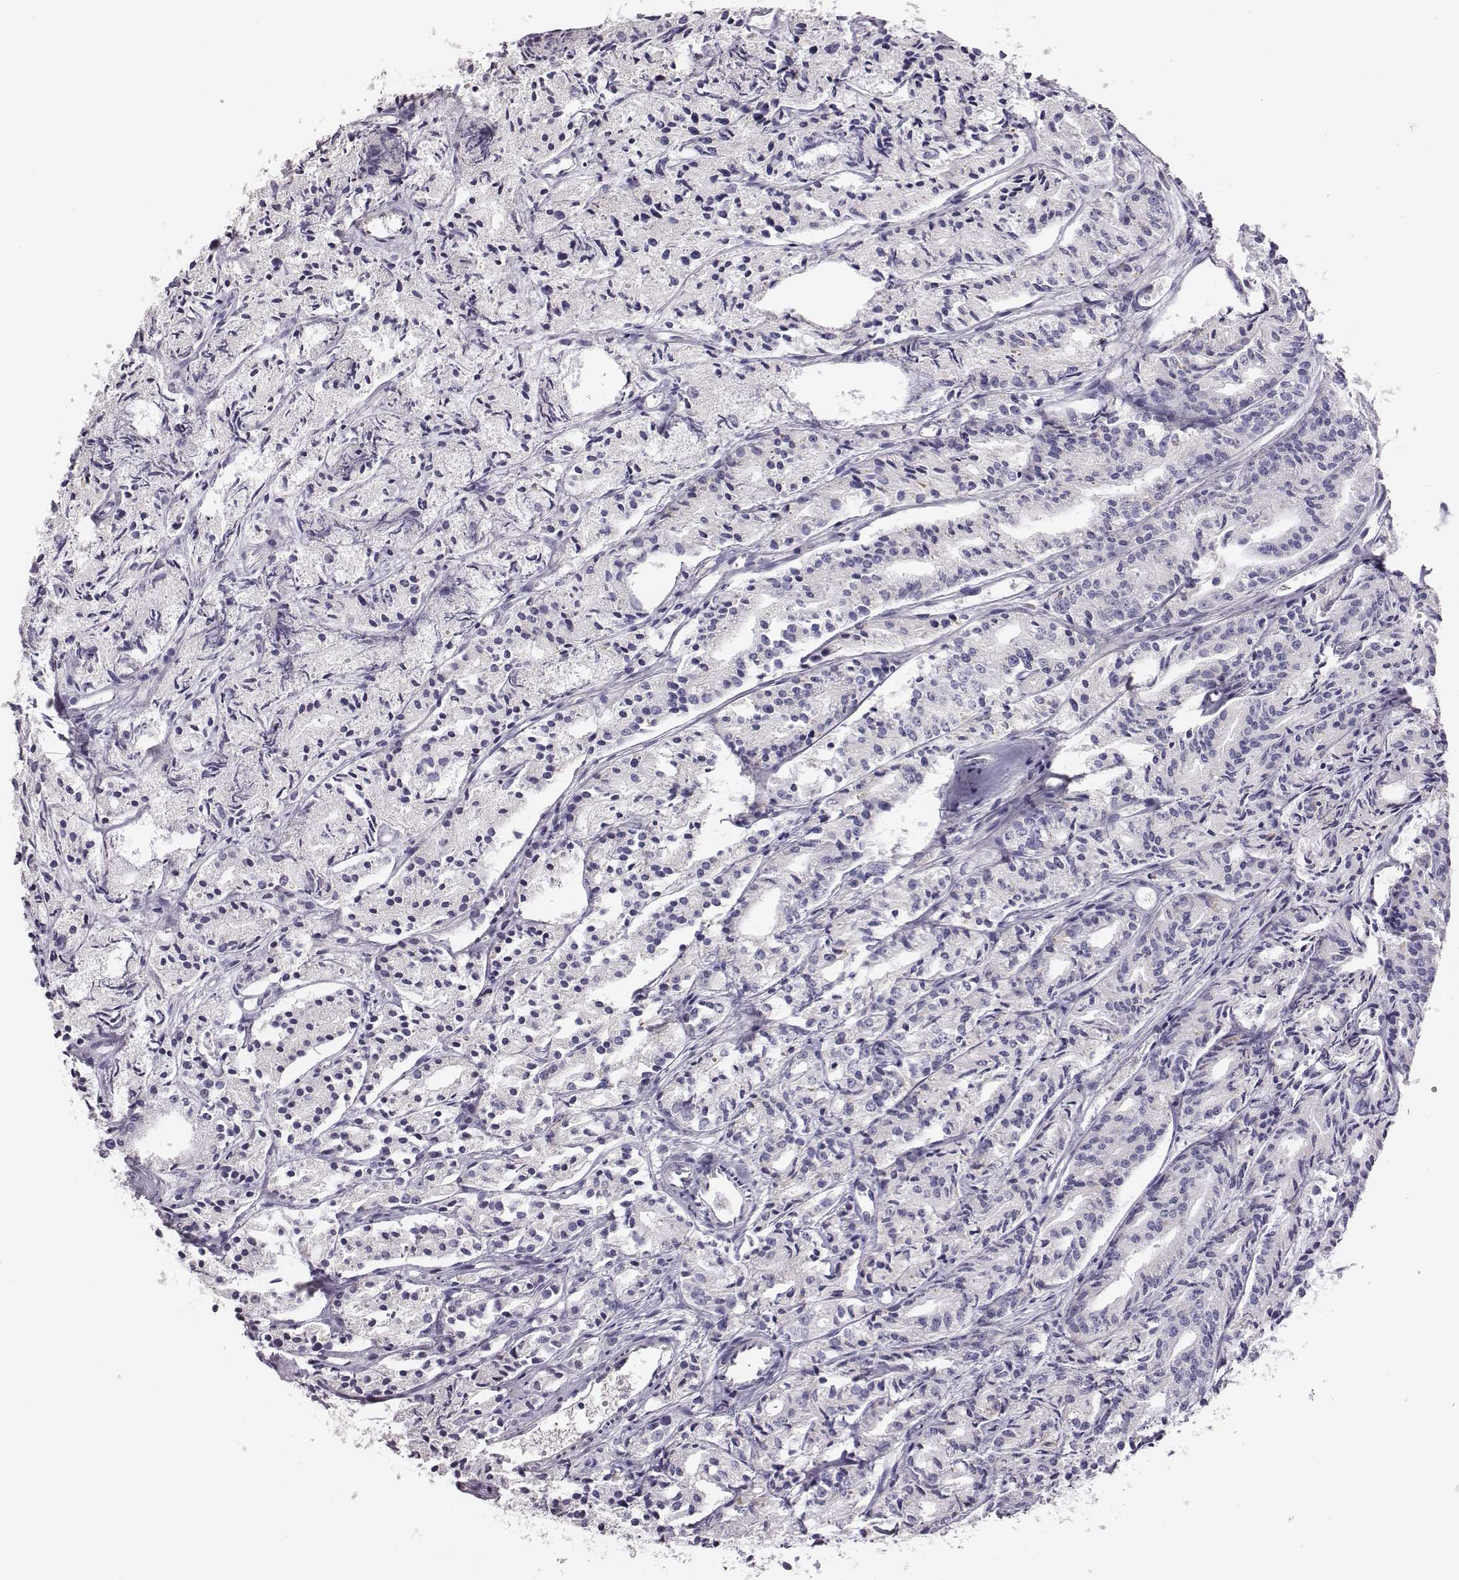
{"staining": {"intensity": "negative", "quantity": "none", "location": "none"}, "tissue": "prostate cancer", "cell_type": "Tumor cells", "image_type": "cancer", "snomed": [{"axis": "morphology", "description": "Adenocarcinoma, Medium grade"}, {"axis": "topography", "description": "Prostate"}], "caption": "Human prostate medium-grade adenocarcinoma stained for a protein using immunohistochemistry (IHC) reveals no expression in tumor cells.", "gene": "GUCA1A", "patient": {"sex": "male", "age": 74}}